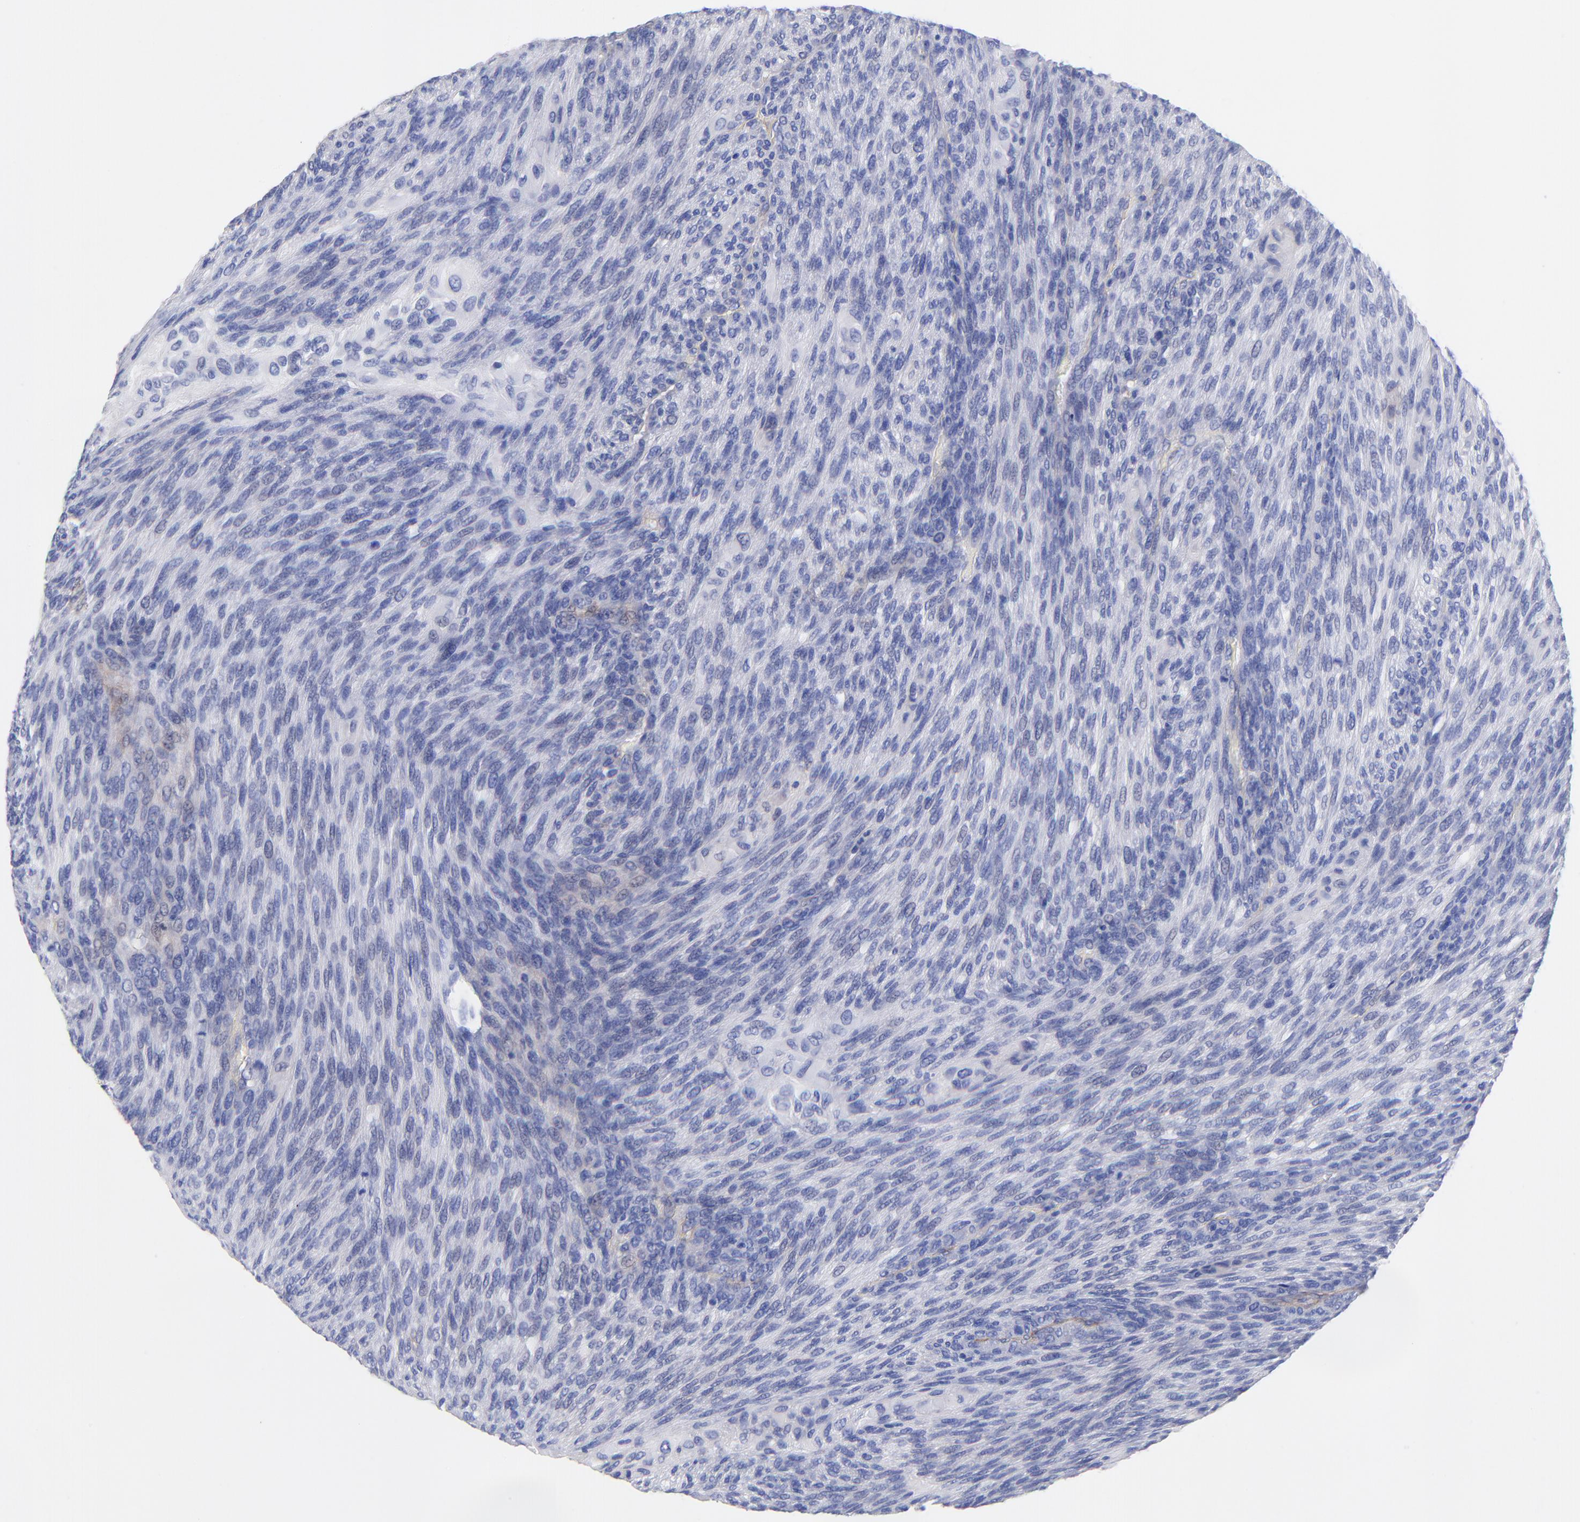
{"staining": {"intensity": "negative", "quantity": "none", "location": "none"}, "tissue": "glioma", "cell_type": "Tumor cells", "image_type": "cancer", "snomed": [{"axis": "morphology", "description": "Glioma, malignant, High grade"}, {"axis": "topography", "description": "Cerebral cortex"}], "caption": "The photomicrograph displays no significant expression in tumor cells of high-grade glioma (malignant). (DAB (3,3'-diaminobenzidine) IHC with hematoxylin counter stain).", "gene": "SLC44A2", "patient": {"sex": "female", "age": 55}}